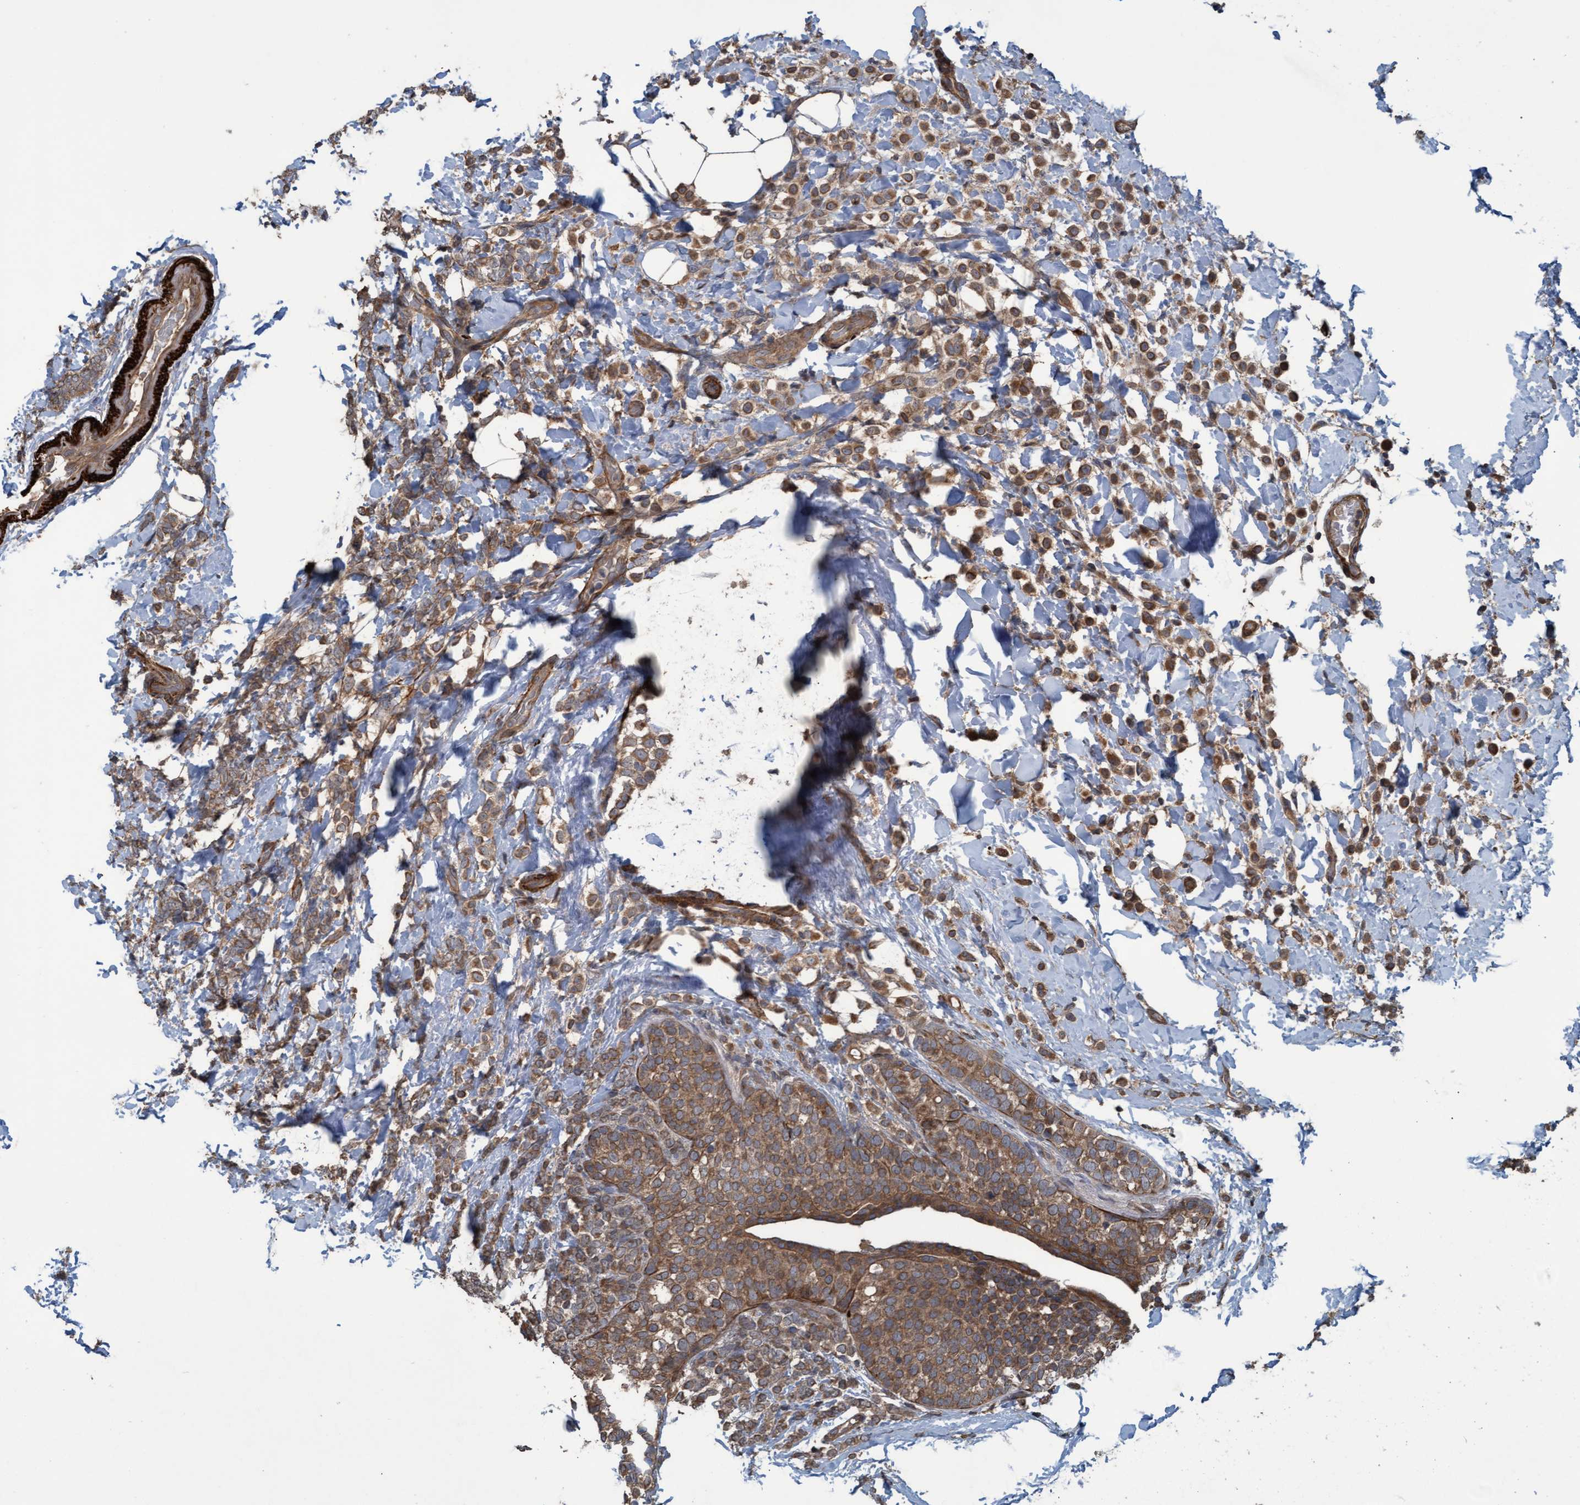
{"staining": {"intensity": "moderate", "quantity": ">75%", "location": "cytoplasmic/membranous"}, "tissue": "breast cancer", "cell_type": "Tumor cells", "image_type": "cancer", "snomed": [{"axis": "morphology", "description": "Lobular carcinoma"}, {"axis": "topography", "description": "Breast"}], "caption": "About >75% of tumor cells in breast cancer reveal moderate cytoplasmic/membranous protein positivity as visualized by brown immunohistochemical staining.", "gene": "GGT6", "patient": {"sex": "female", "age": 50}}